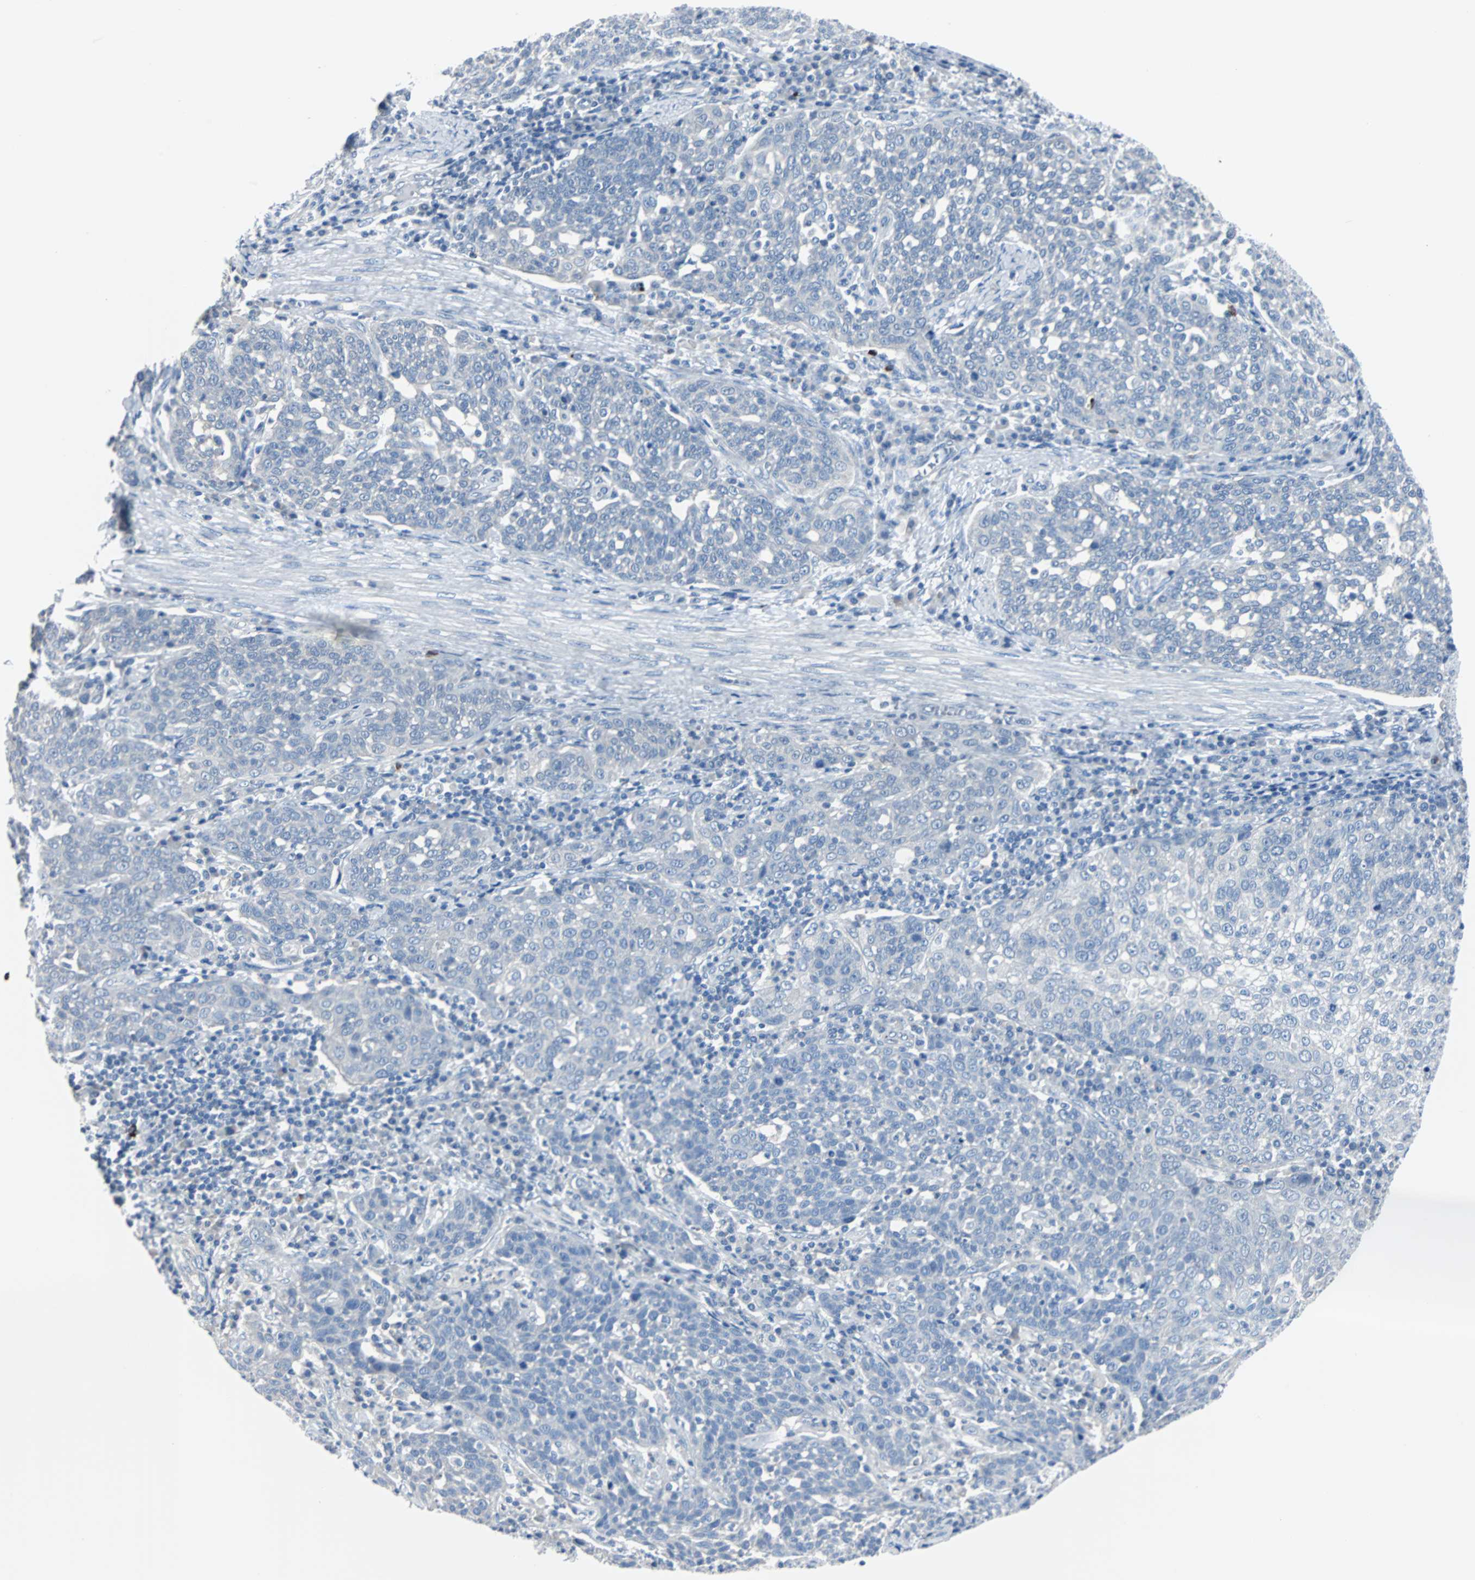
{"staining": {"intensity": "negative", "quantity": "none", "location": "none"}, "tissue": "cervical cancer", "cell_type": "Tumor cells", "image_type": "cancer", "snomed": [{"axis": "morphology", "description": "Squamous cell carcinoma, NOS"}, {"axis": "topography", "description": "Cervix"}], "caption": "This is an immunohistochemistry image of human cervical cancer. There is no positivity in tumor cells.", "gene": "RASA1", "patient": {"sex": "female", "age": 34}}